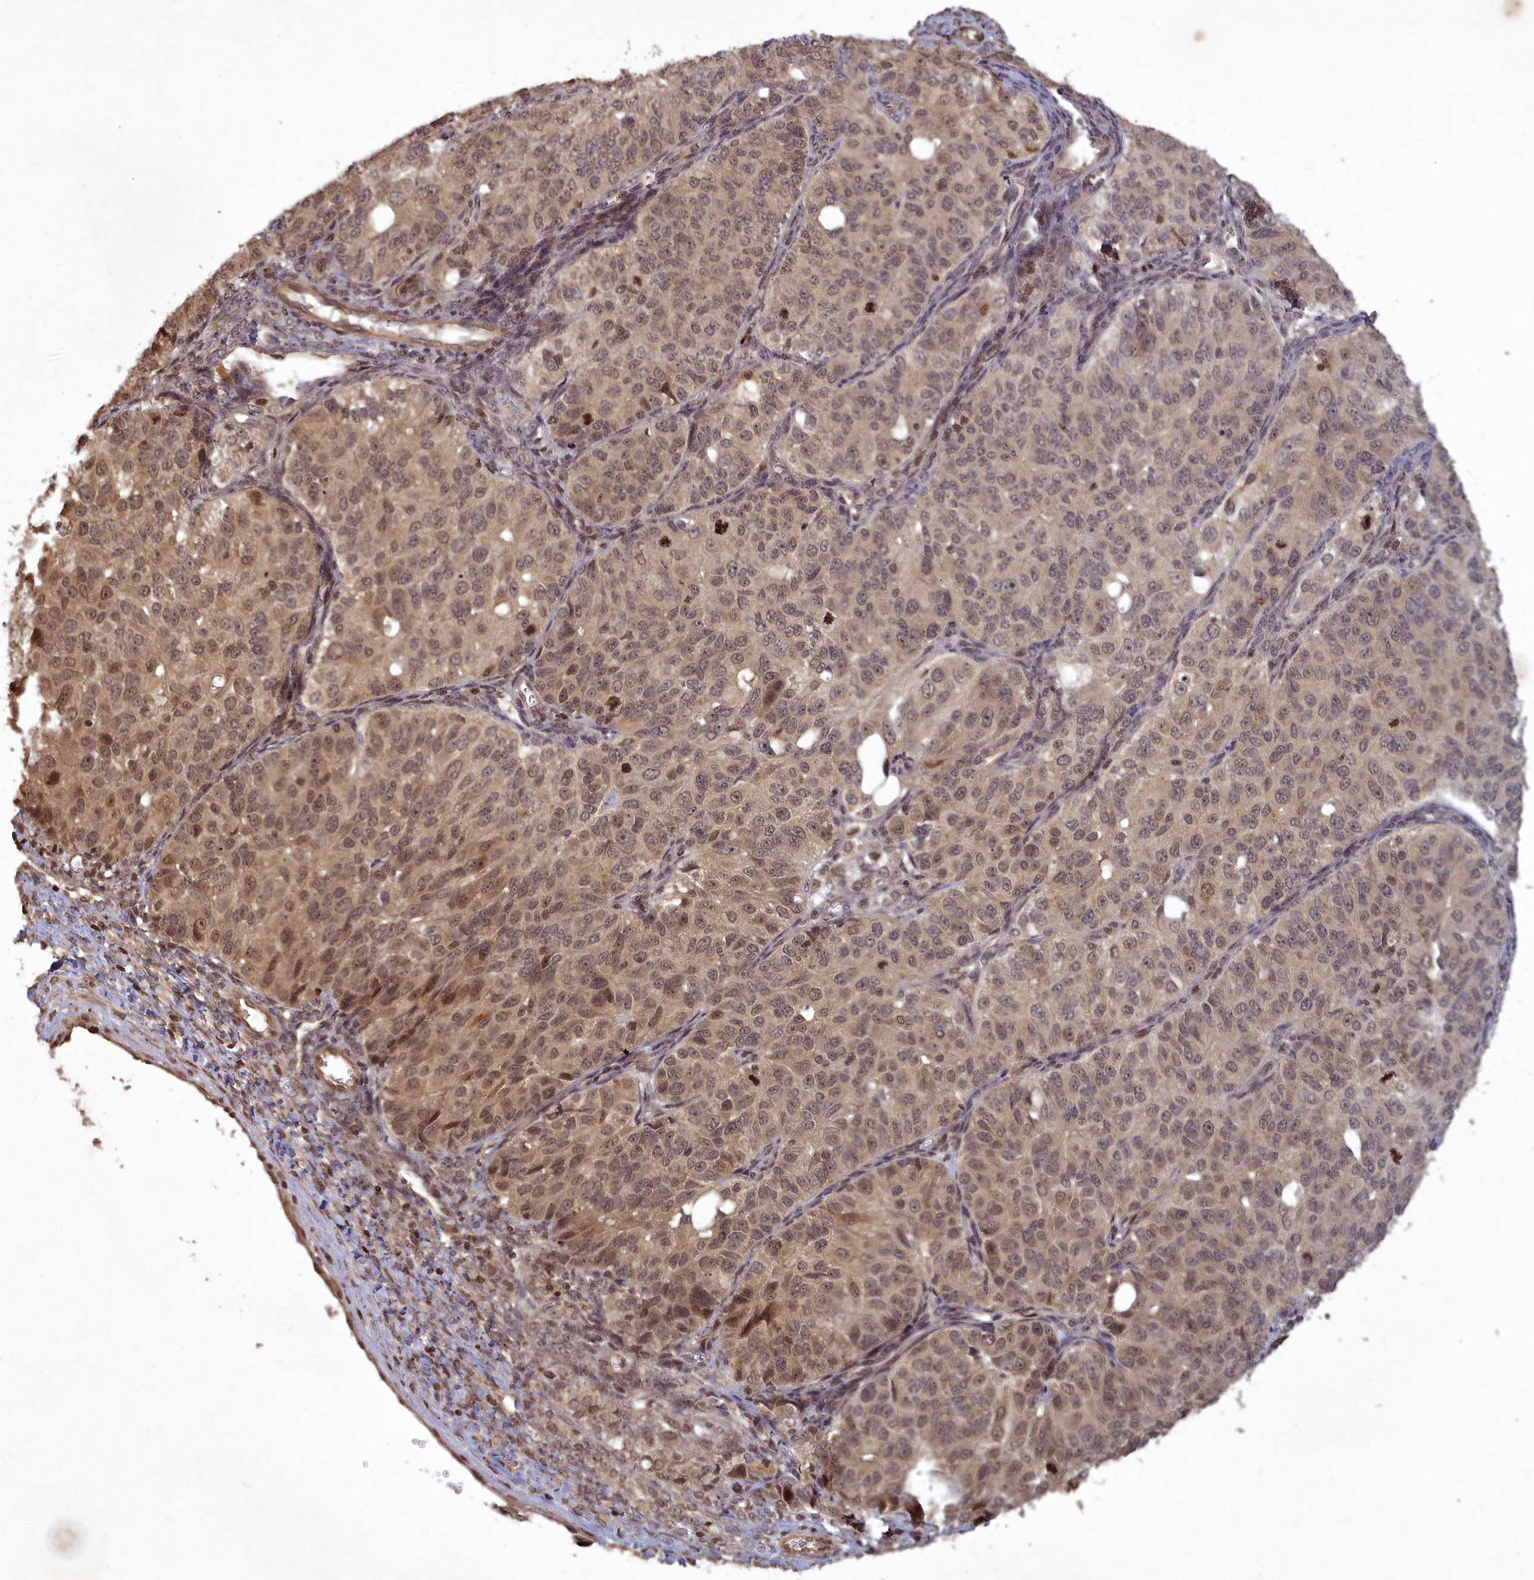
{"staining": {"intensity": "moderate", "quantity": ">75%", "location": "cytoplasmic/membranous,nuclear"}, "tissue": "ovarian cancer", "cell_type": "Tumor cells", "image_type": "cancer", "snomed": [{"axis": "morphology", "description": "Carcinoma, endometroid"}, {"axis": "topography", "description": "Ovary"}], "caption": "A medium amount of moderate cytoplasmic/membranous and nuclear staining is present in about >75% of tumor cells in ovarian cancer tissue. (DAB (3,3'-diaminobenzidine) = brown stain, brightfield microscopy at high magnification).", "gene": "SRMS", "patient": {"sex": "female", "age": 51}}